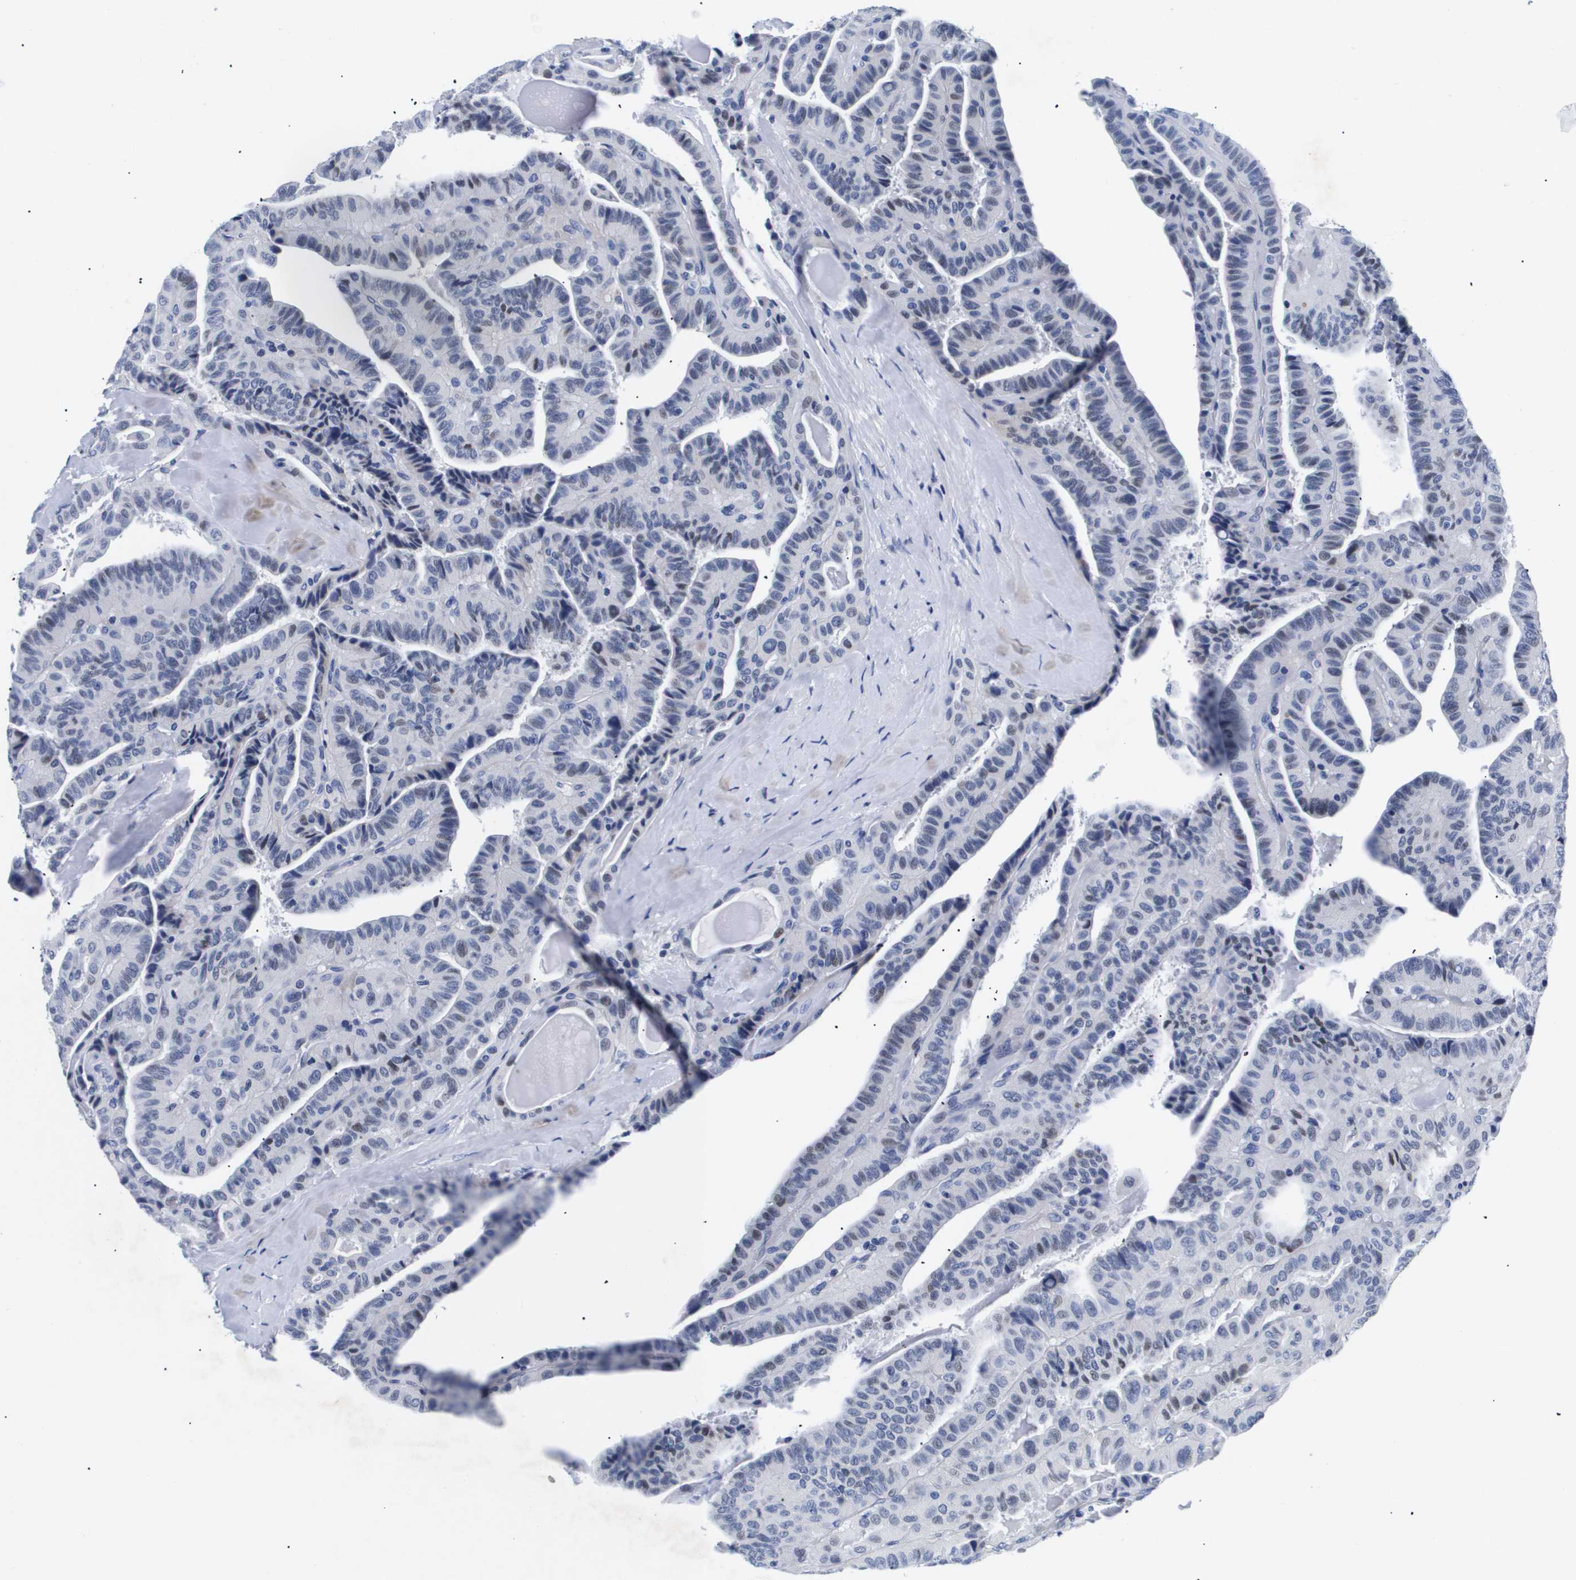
{"staining": {"intensity": "weak", "quantity": "<25%", "location": "nuclear"}, "tissue": "thyroid cancer", "cell_type": "Tumor cells", "image_type": "cancer", "snomed": [{"axis": "morphology", "description": "Papillary adenocarcinoma, NOS"}, {"axis": "topography", "description": "Thyroid gland"}], "caption": "A high-resolution photomicrograph shows immunohistochemistry staining of papillary adenocarcinoma (thyroid), which shows no significant expression in tumor cells.", "gene": "SHD", "patient": {"sex": "male", "age": 77}}